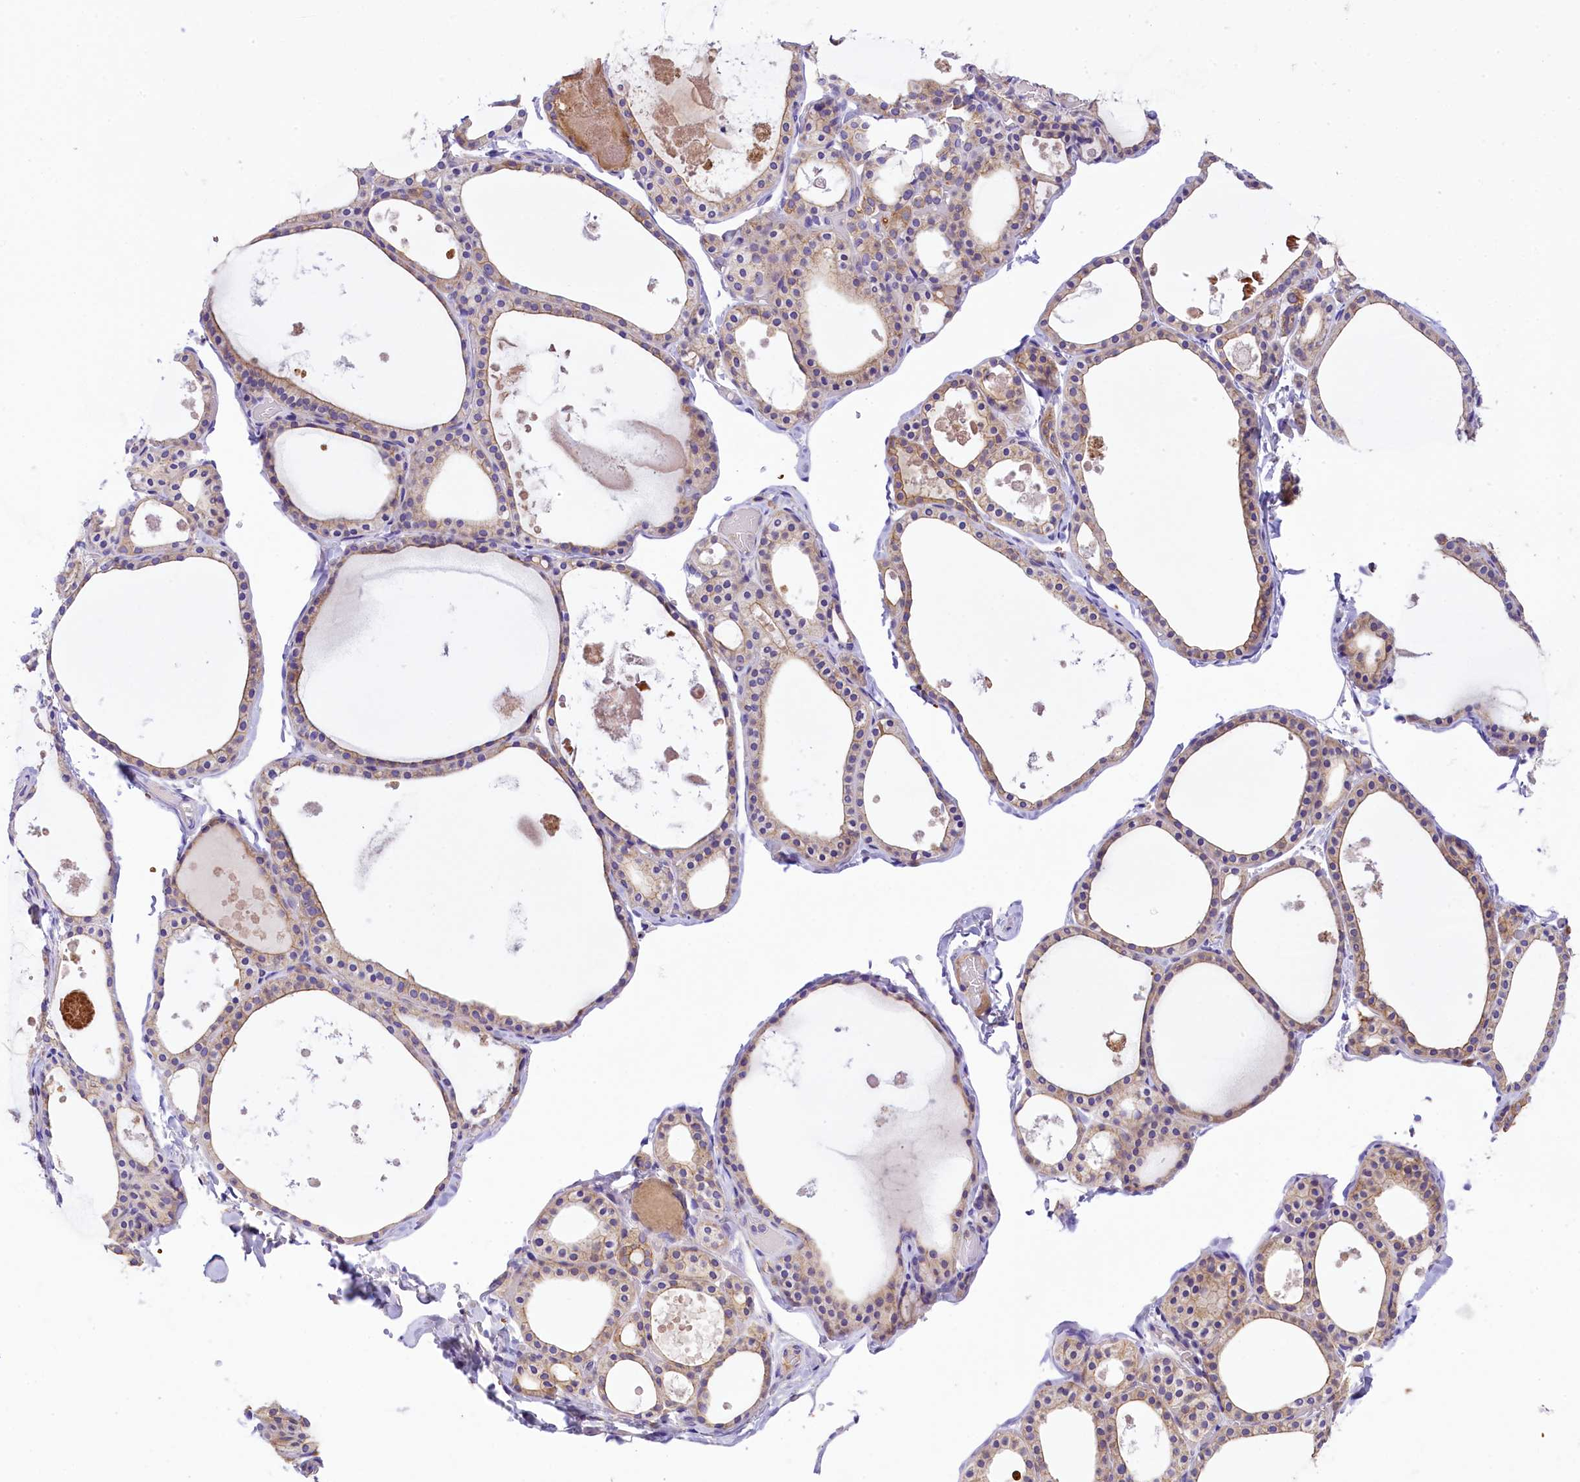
{"staining": {"intensity": "weak", "quantity": ">75%", "location": "cytoplasmic/membranous"}, "tissue": "thyroid gland", "cell_type": "Glandular cells", "image_type": "normal", "snomed": [{"axis": "morphology", "description": "Normal tissue, NOS"}, {"axis": "topography", "description": "Thyroid gland"}], "caption": "A high-resolution photomicrograph shows immunohistochemistry (IHC) staining of normal thyroid gland, which demonstrates weak cytoplasmic/membranous staining in about >75% of glandular cells.", "gene": "LARP4", "patient": {"sex": "male", "age": 56}}